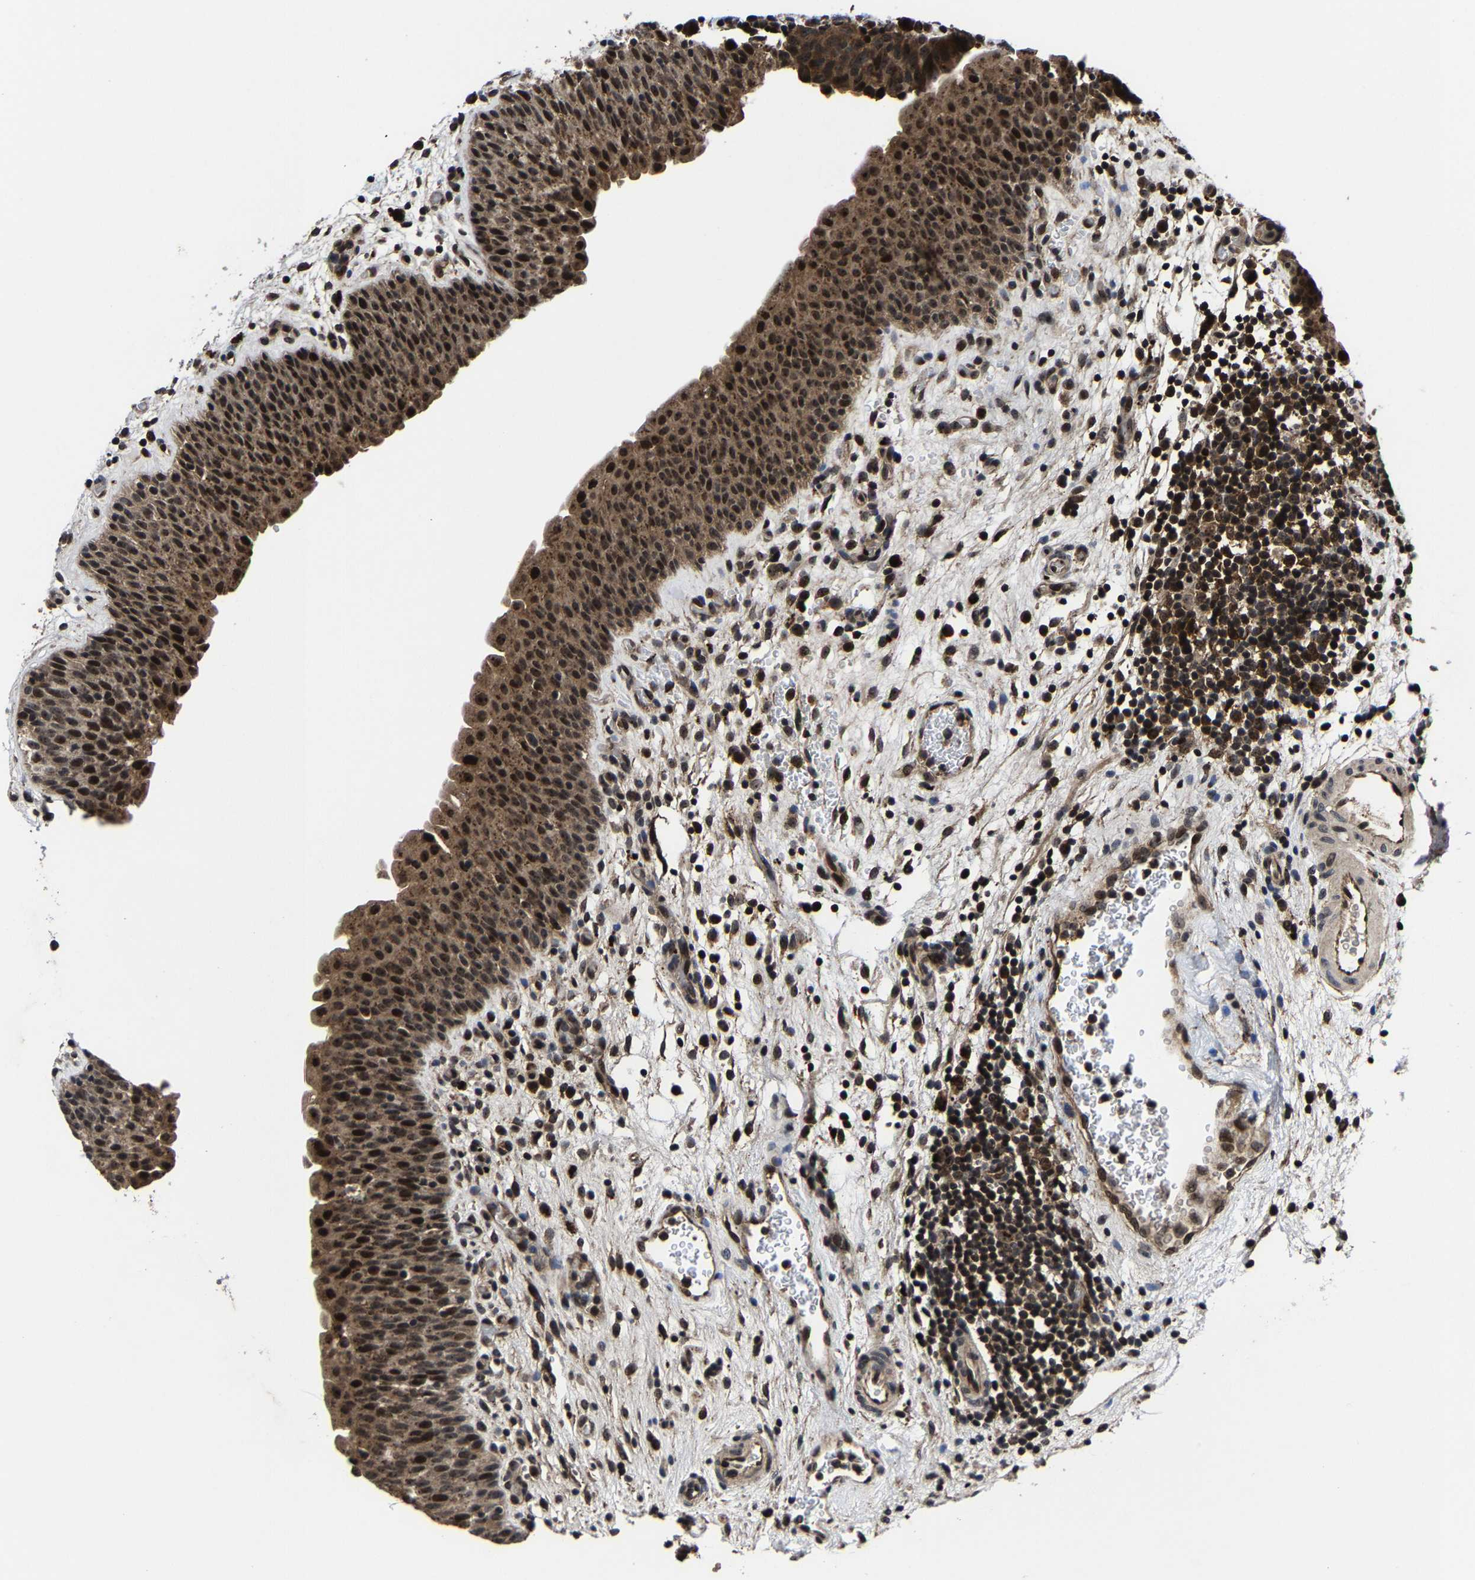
{"staining": {"intensity": "strong", "quantity": ">75%", "location": "cytoplasmic/membranous,nuclear"}, "tissue": "urinary bladder", "cell_type": "Urothelial cells", "image_type": "normal", "snomed": [{"axis": "morphology", "description": "Normal tissue, NOS"}, {"axis": "topography", "description": "Urinary bladder"}], "caption": "Urinary bladder was stained to show a protein in brown. There is high levels of strong cytoplasmic/membranous,nuclear positivity in about >75% of urothelial cells. (DAB = brown stain, brightfield microscopy at high magnification).", "gene": "ZCCHC7", "patient": {"sex": "male", "age": 37}}